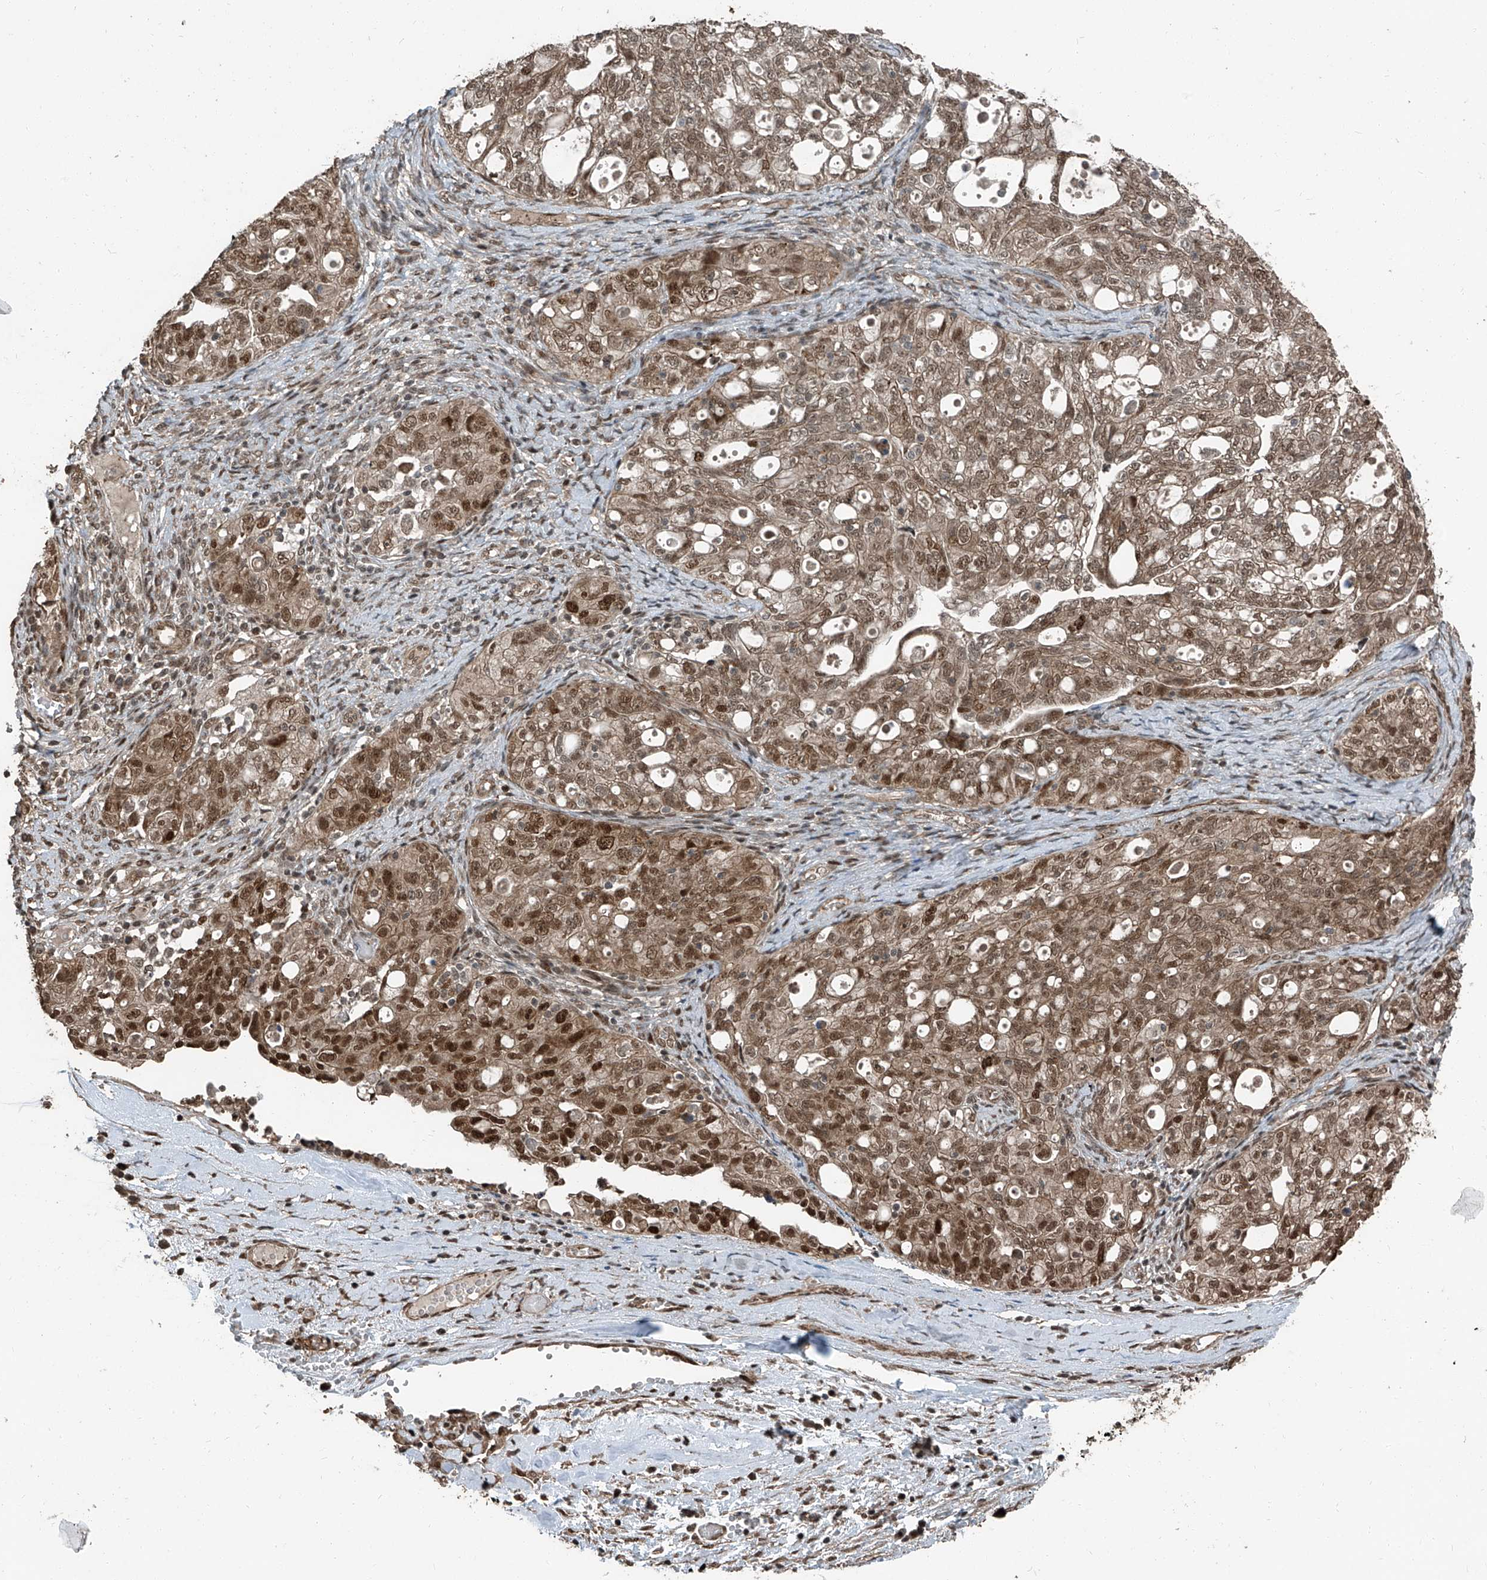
{"staining": {"intensity": "moderate", "quantity": ">75%", "location": "cytoplasmic/membranous,nuclear"}, "tissue": "ovarian cancer", "cell_type": "Tumor cells", "image_type": "cancer", "snomed": [{"axis": "morphology", "description": "Carcinoma, NOS"}, {"axis": "morphology", "description": "Cystadenocarcinoma, serous, NOS"}, {"axis": "topography", "description": "Ovary"}], "caption": "DAB (3,3'-diaminobenzidine) immunohistochemical staining of human ovarian carcinoma exhibits moderate cytoplasmic/membranous and nuclear protein expression in about >75% of tumor cells. The staining was performed using DAB to visualize the protein expression in brown, while the nuclei were stained in blue with hematoxylin (Magnification: 20x).", "gene": "ZNF570", "patient": {"sex": "female", "age": 69}}